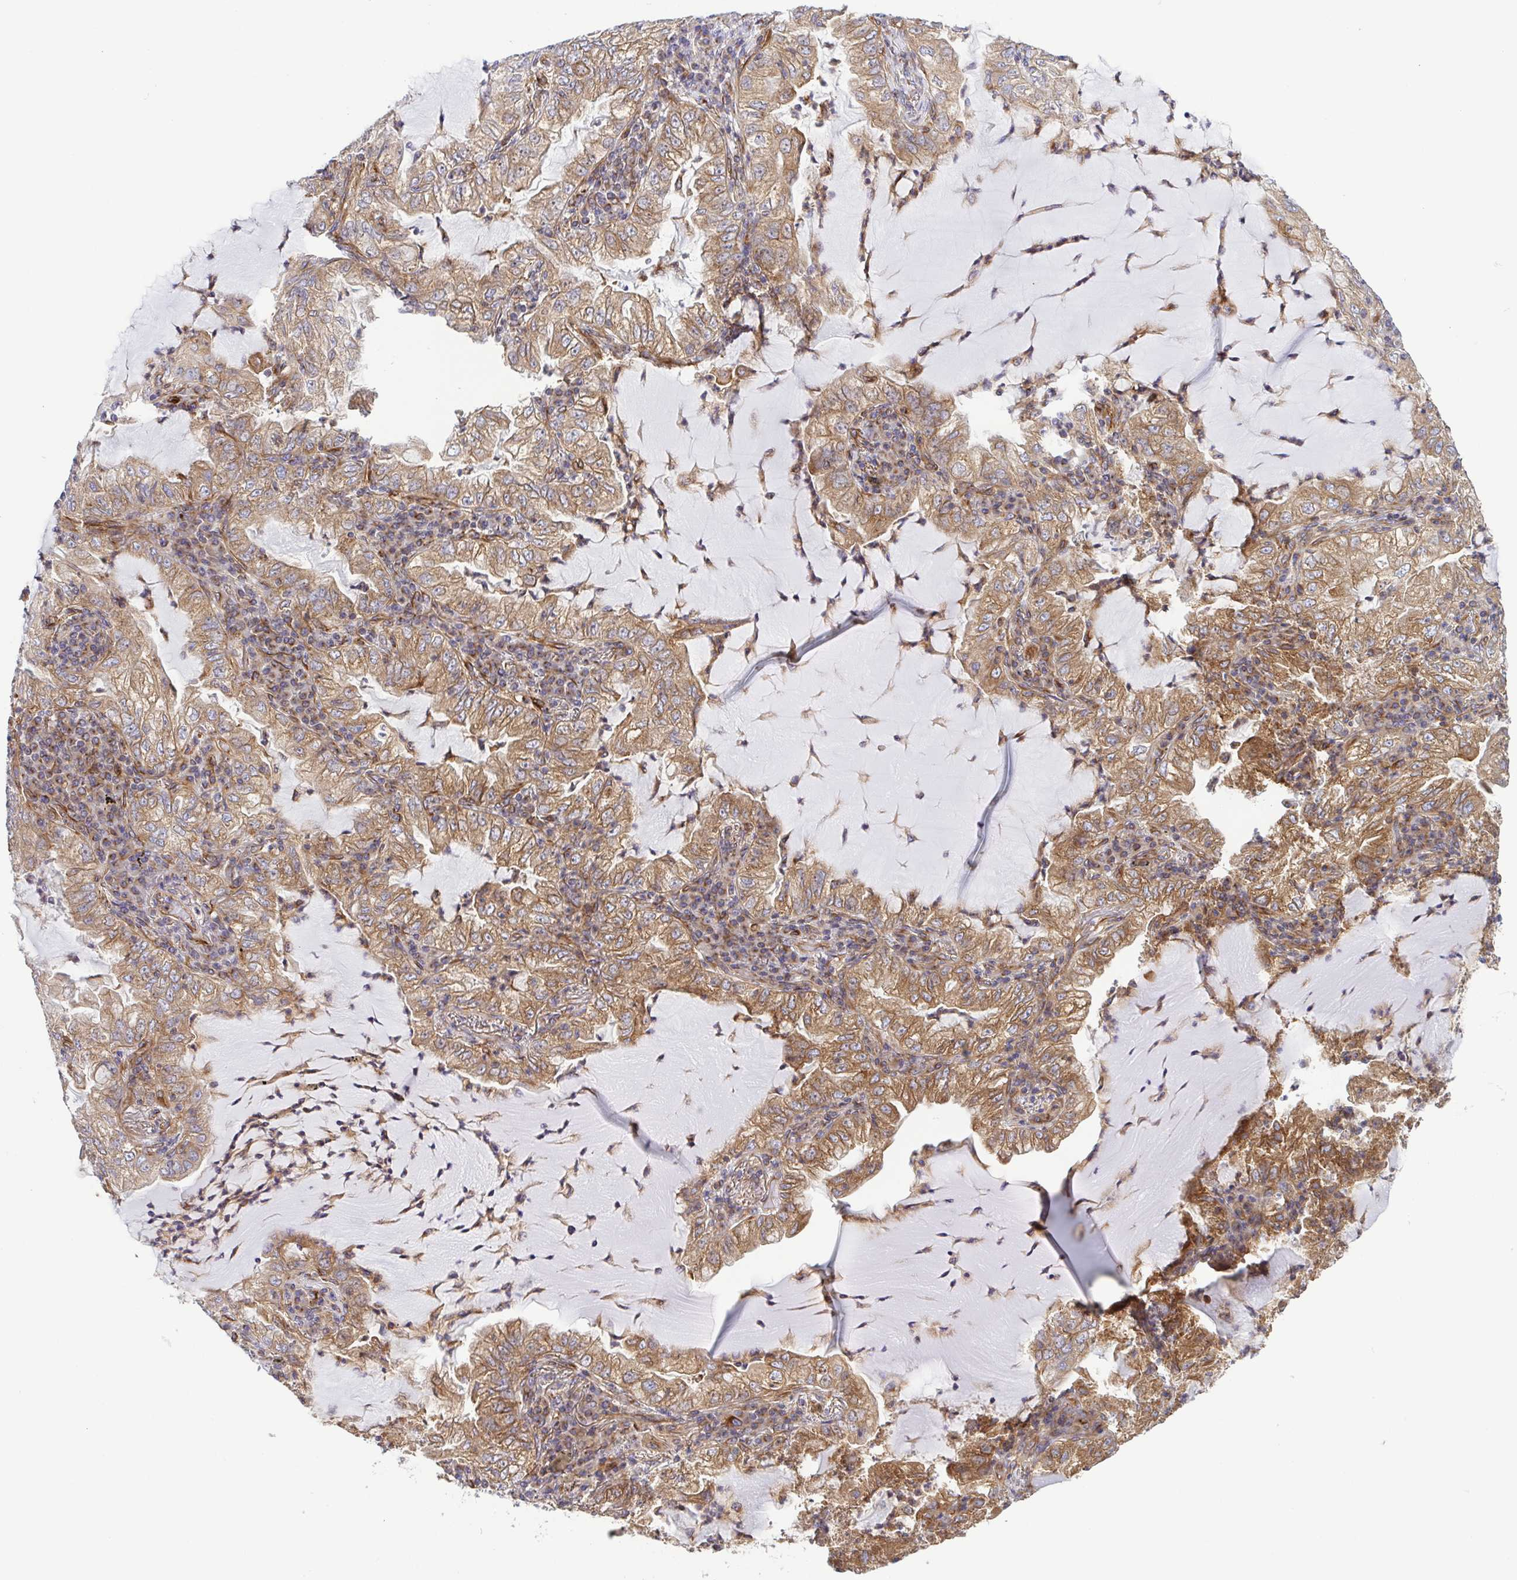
{"staining": {"intensity": "moderate", "quantity": "25%-75%", "location": "cytoplasmic/membranous"}, "tissue": "lung cancer", "cell_type": "Tumor cells", "image_type": "cancer", "snomed": [{"axis": "morphology", "description": "Adenocarcinoma, NOS"}, {"axis": "topography", "description": "Lung"}], "caption": "Lung cancer (adenocarcinoma) stained for a protein demonstrates moderate cytoplasmic/membranous positivity in tumor cells.", "gene": "KIF5B", "patient": {"sex": "female", "age": 73}}